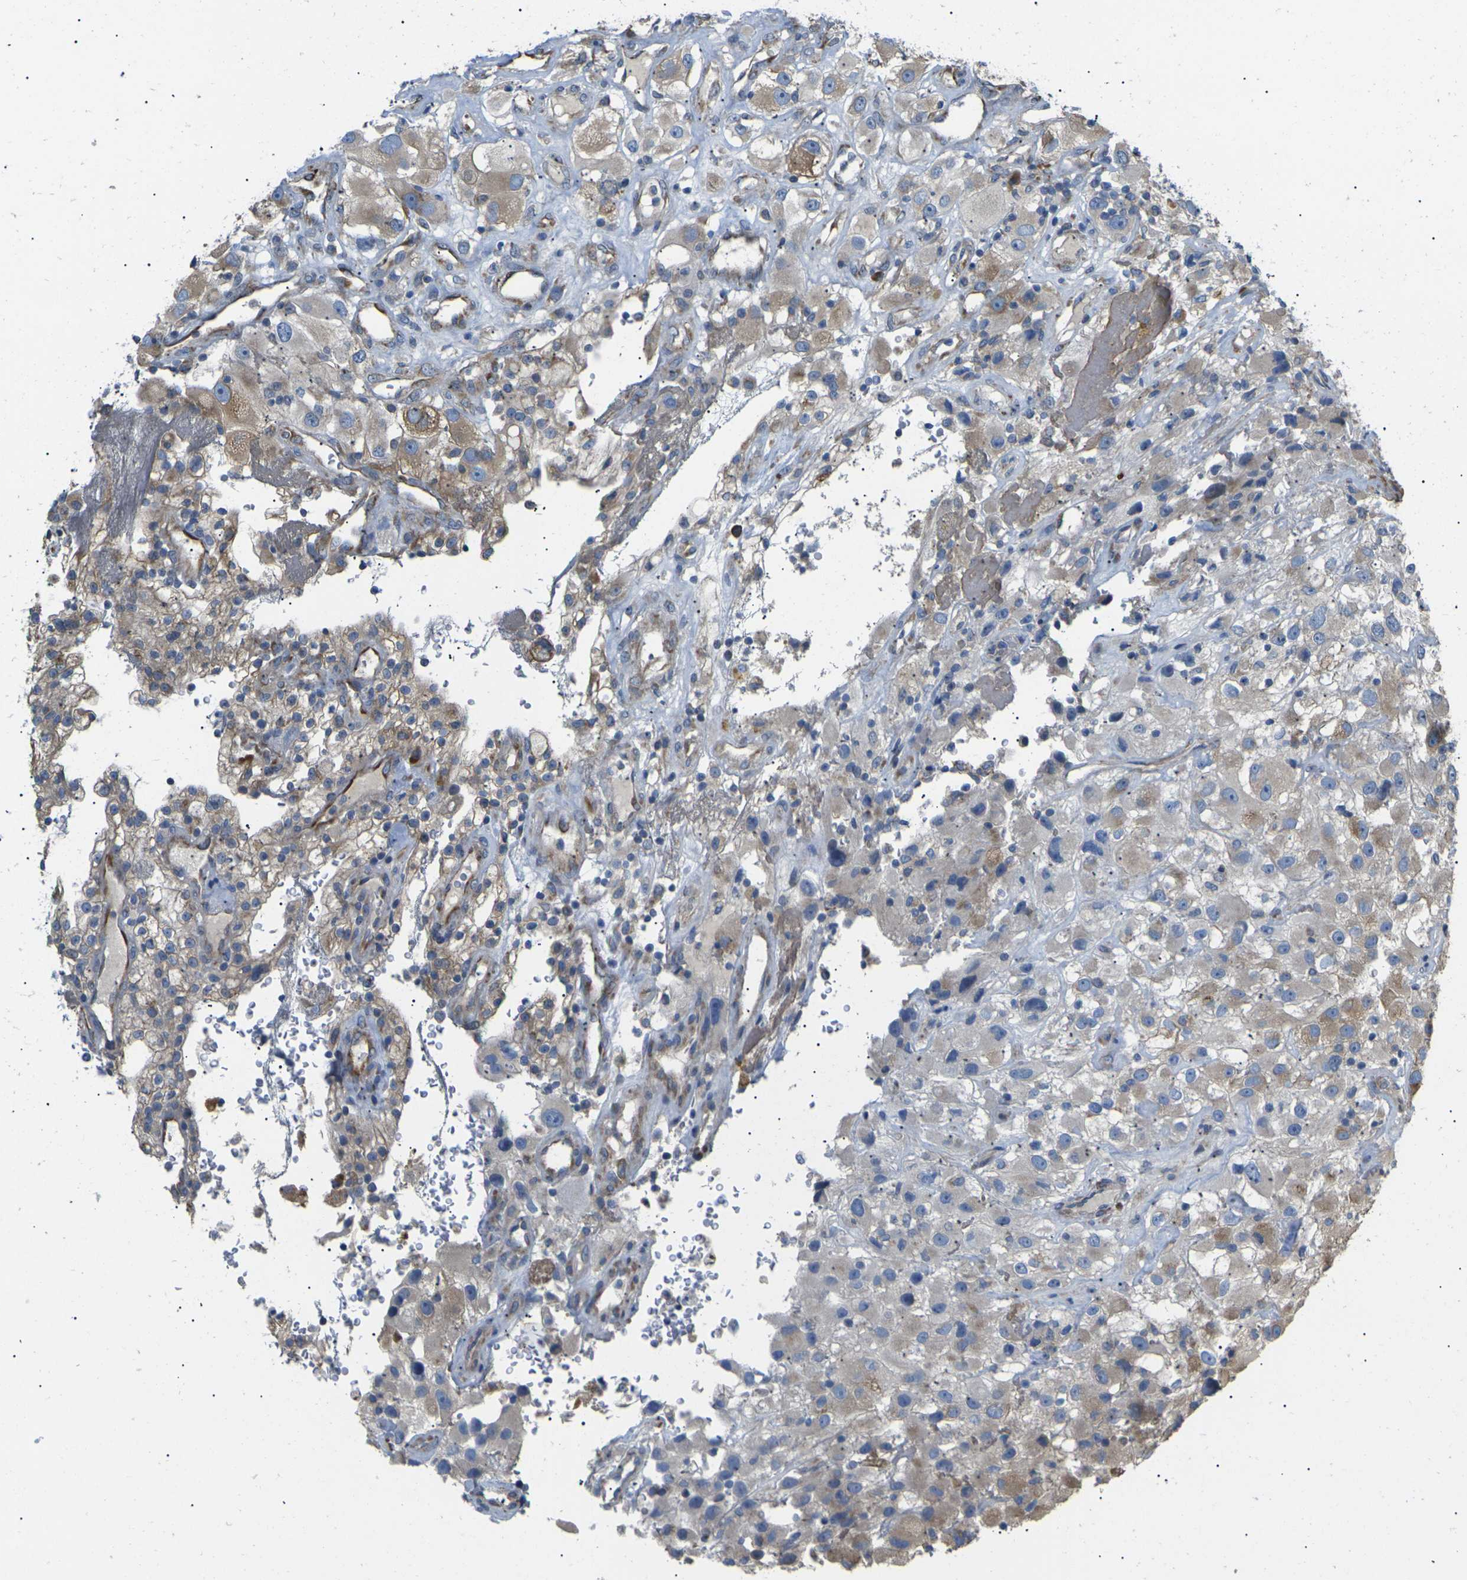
{"staining": {"intensity": "weak", "quantity": "25%-75%", "location": "cytoplasmic/membranous"}, "tissue": "renal cancer", "cell_type": "Tumor cells", "image_type": "cancer", "snomed": [{"axis": "morphology", "description": "Adenocarcinoma, NOS"}, {"axis": "topography", "description": "Kidney"}], "caption": "Immunohistochemical staining of human renal adenocarcinoma demonstrates low levels of weak cytoplasmic/membranous protein staining in about 25%-75% of tumor cells.", "gene": "KLHDC8B", "patient": {"sex": "female", "age": 52}}